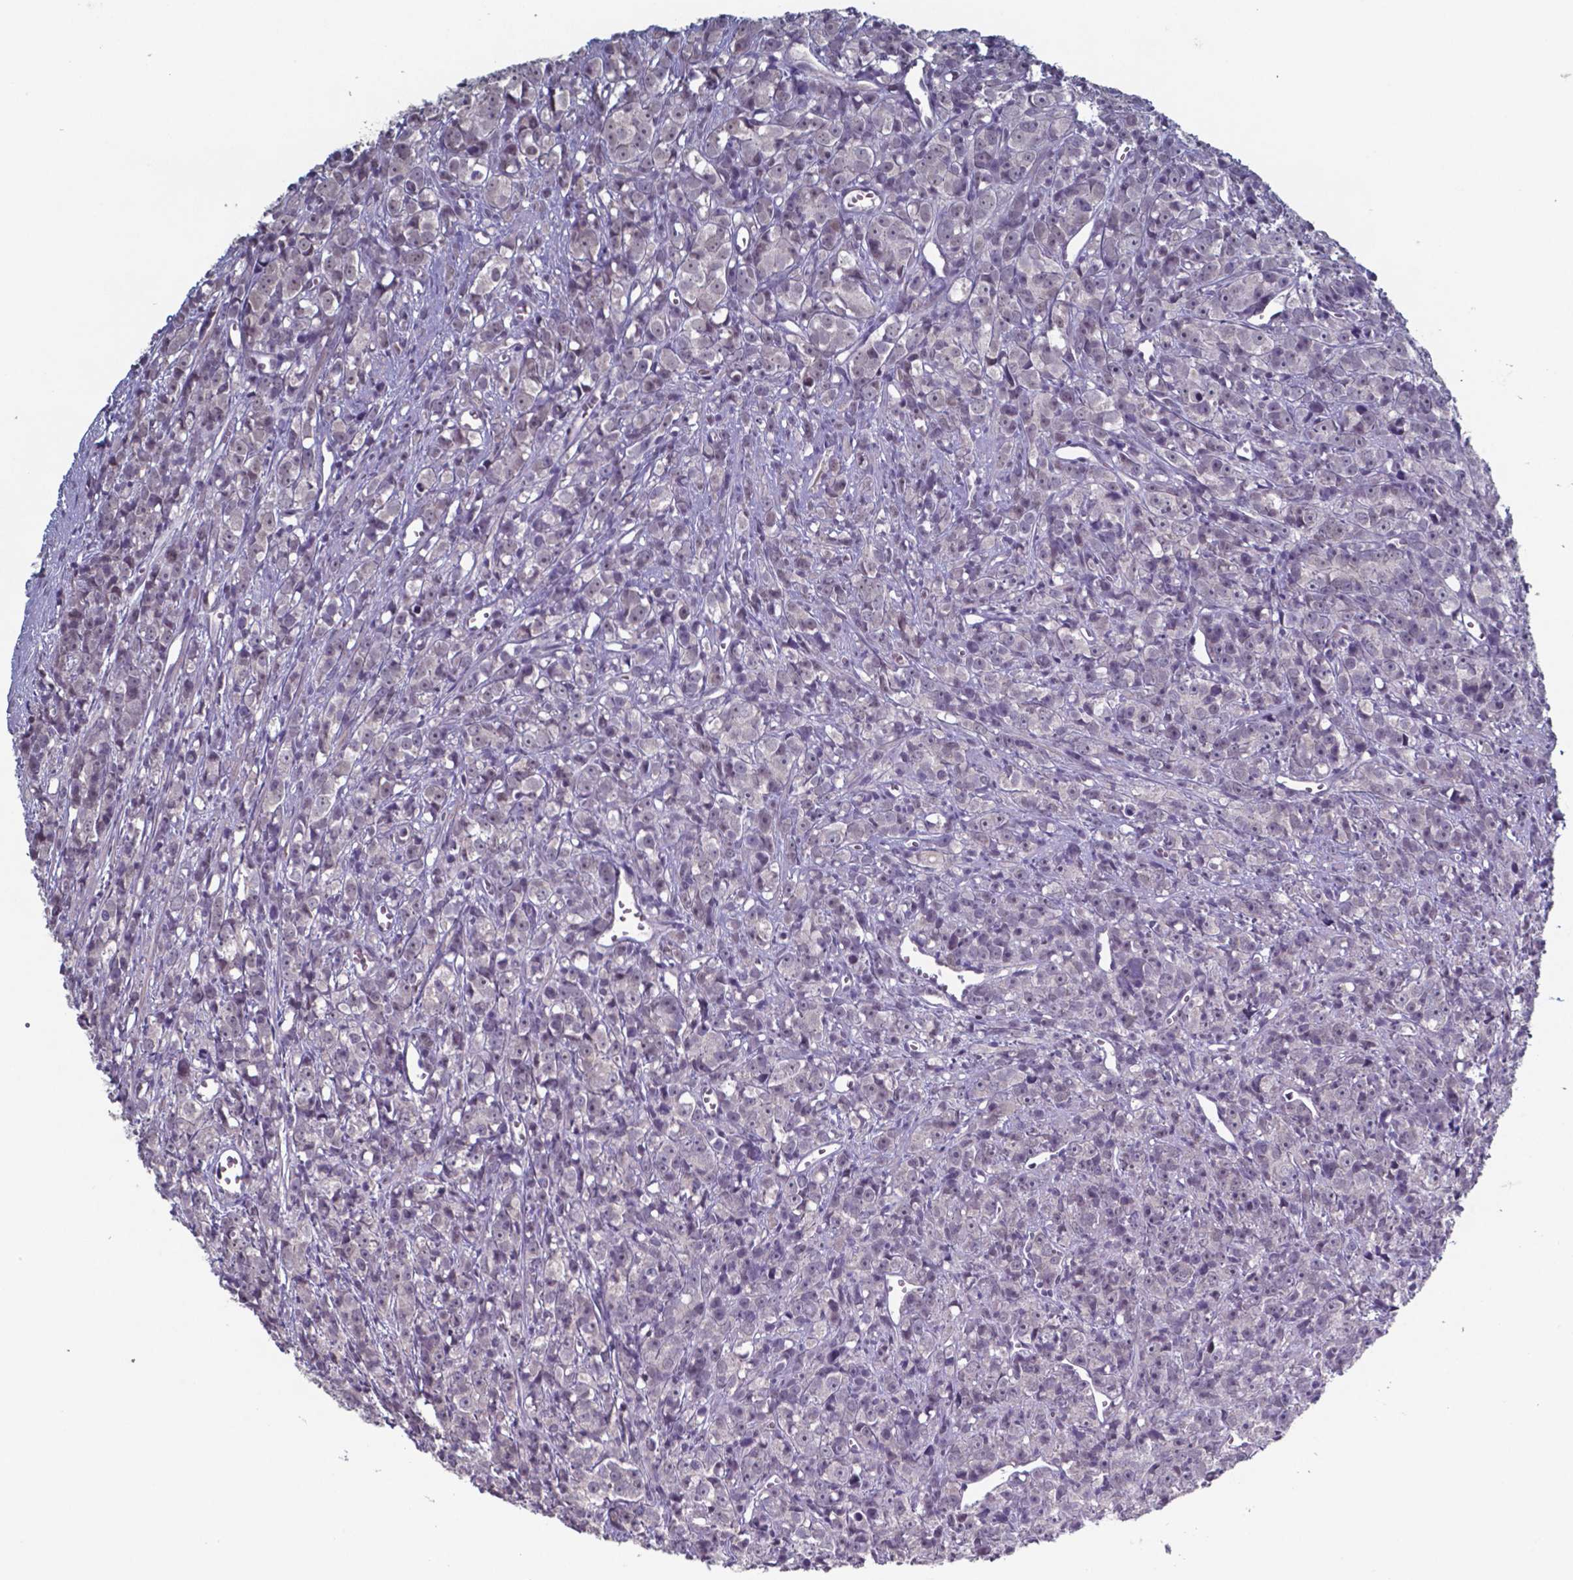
{"staining": {"intensity": "negative", "quantity": "none", "location": "none"}, "tissue": "prostate cancer", "cell_type": "Tumor cells", "image_type": "cancer", "snomed": [{"axis": "morphology", "description": "Adenocarcinoma, High grade"}, {"axis": "topography", "description": "Prostate"}], "caption": "Tumor cells show no significant protein staining in prostate cancer (adenocarcinoma (high-grade)).", "gene": "TDP2", "patient": {"sex": "male", "age": 77}}